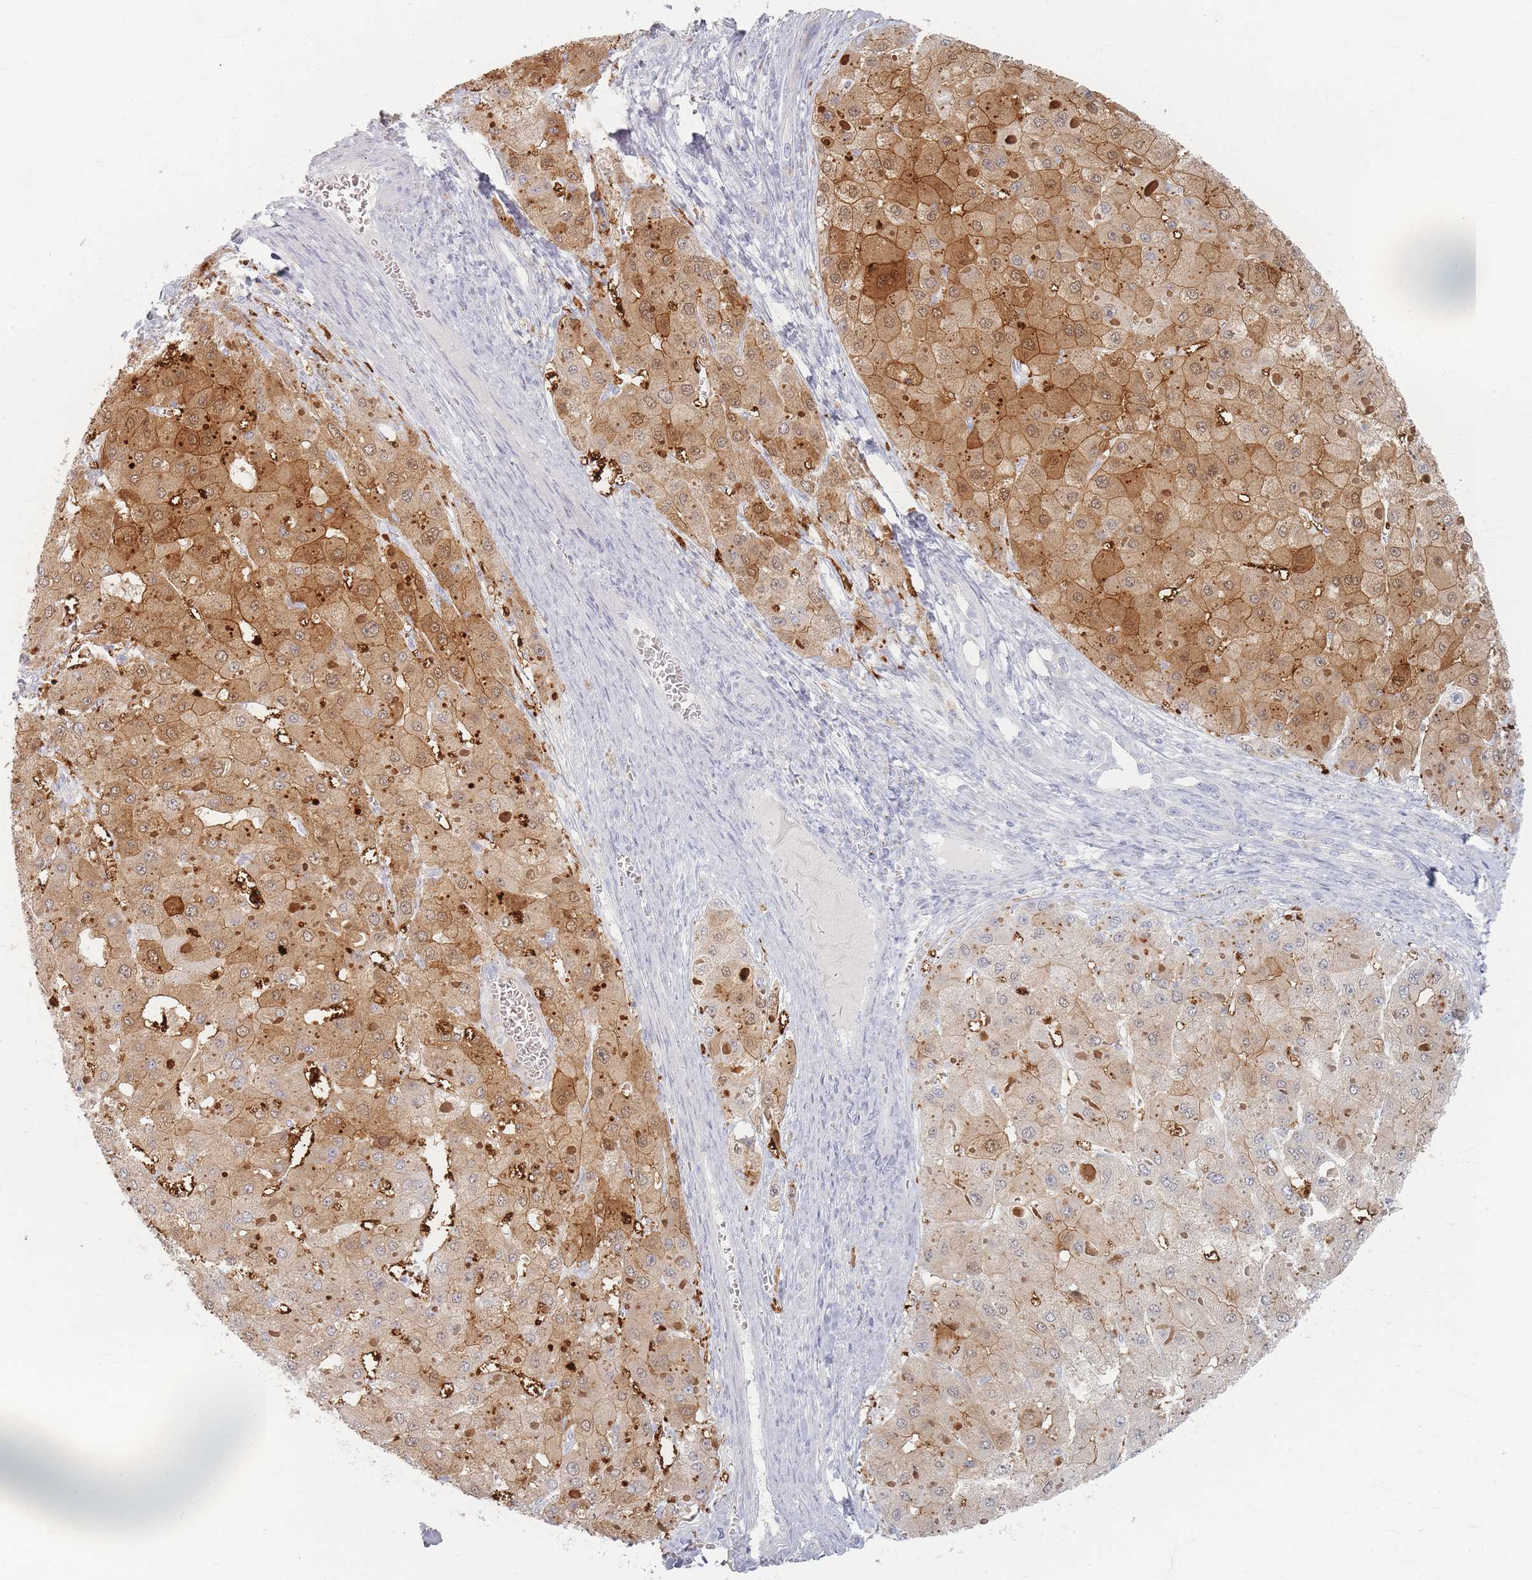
{"staining": {"intensity": "moderate", "quantity": "25%-75%", "location": "cytoplasmic/membranous,nuclear"}, "tissue": "liver cancer", "cell_type": "Tumor cells", "image_type": "cancer", "snomed": [{"axis": "morphology", "description": "Carcinoma, Hepatocellular, NOS"}, {"axis": "topography", "description": "Liver"}], "caption": "Immunohistochemistry (IHC) photomicrograph of neoplastic tissue: human liver cancer (hepatocellular carcinoma) stained using IHC reveals medium levels of moderate protein expression localized specifically in the cytoplasmic/membranous and nuclear of tumor cells, appearing as a cytoplasmic/membranous and nuclear brown color.", "gene": "SLC2A11", "patient": {"sex": "female", "age": 73}}